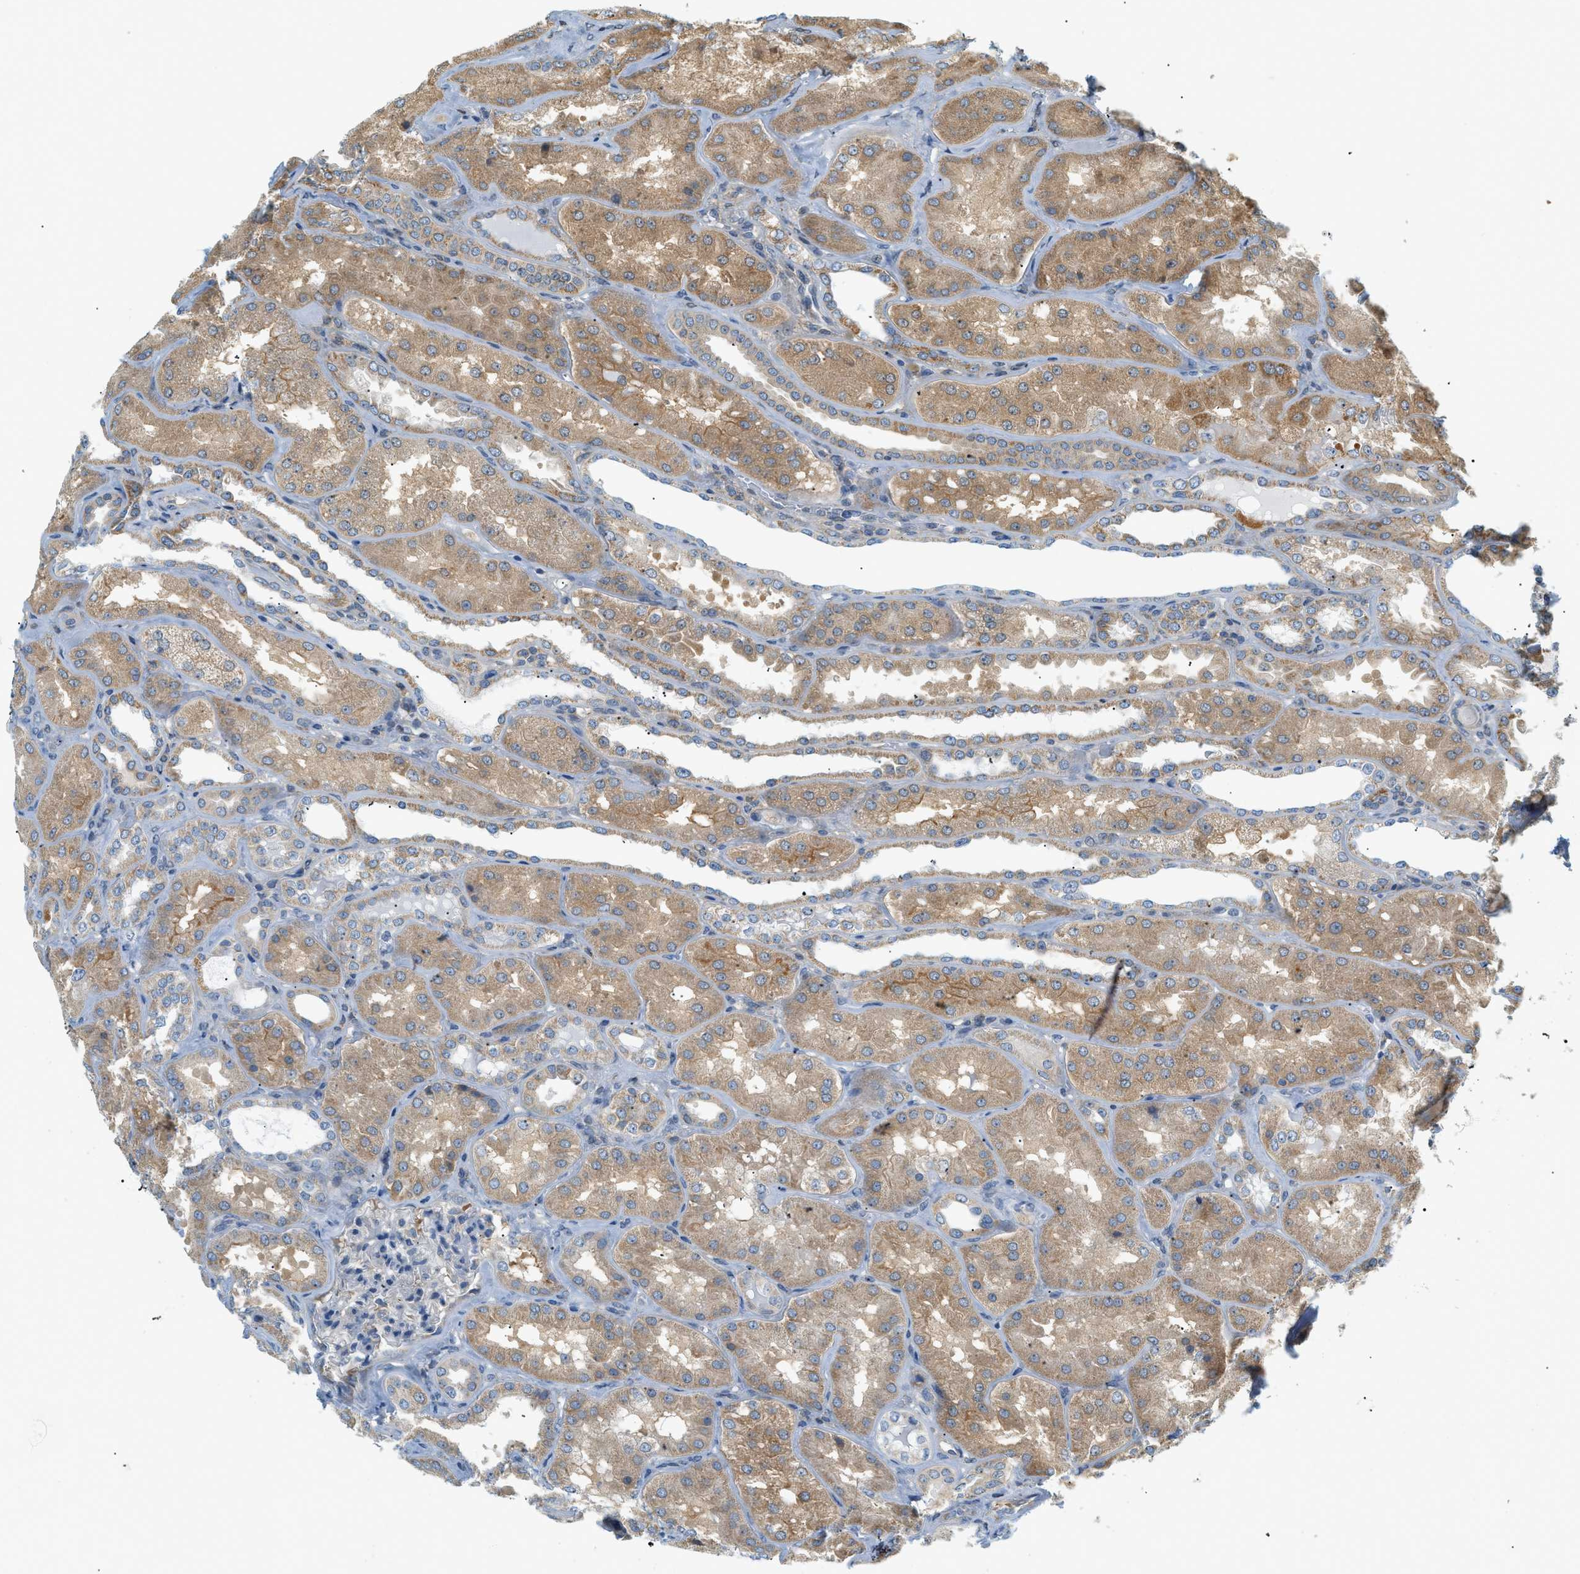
{"staining": {"intensity": "weak", "quantity": "<25%", "location": "cytoplasmic/membranous"}, "tissue": "kidney", "cell_type": "Cells in glomeruli", "image_type": "normal", "snomed": [{"axis": "morphology", "description": "Normal tissue, NOS"}, {"axis": "topography", "description": "Kidney"}], "caption": "This histopathology image is of benign kidney stained with immunohistochemistry (IHC) to label a protein in brown with the nuclei are counter-stained blue. There is no expression in cells in glomeruli.", "gene": "PIGG", "patient": {"sex": "female", "age": 56}}